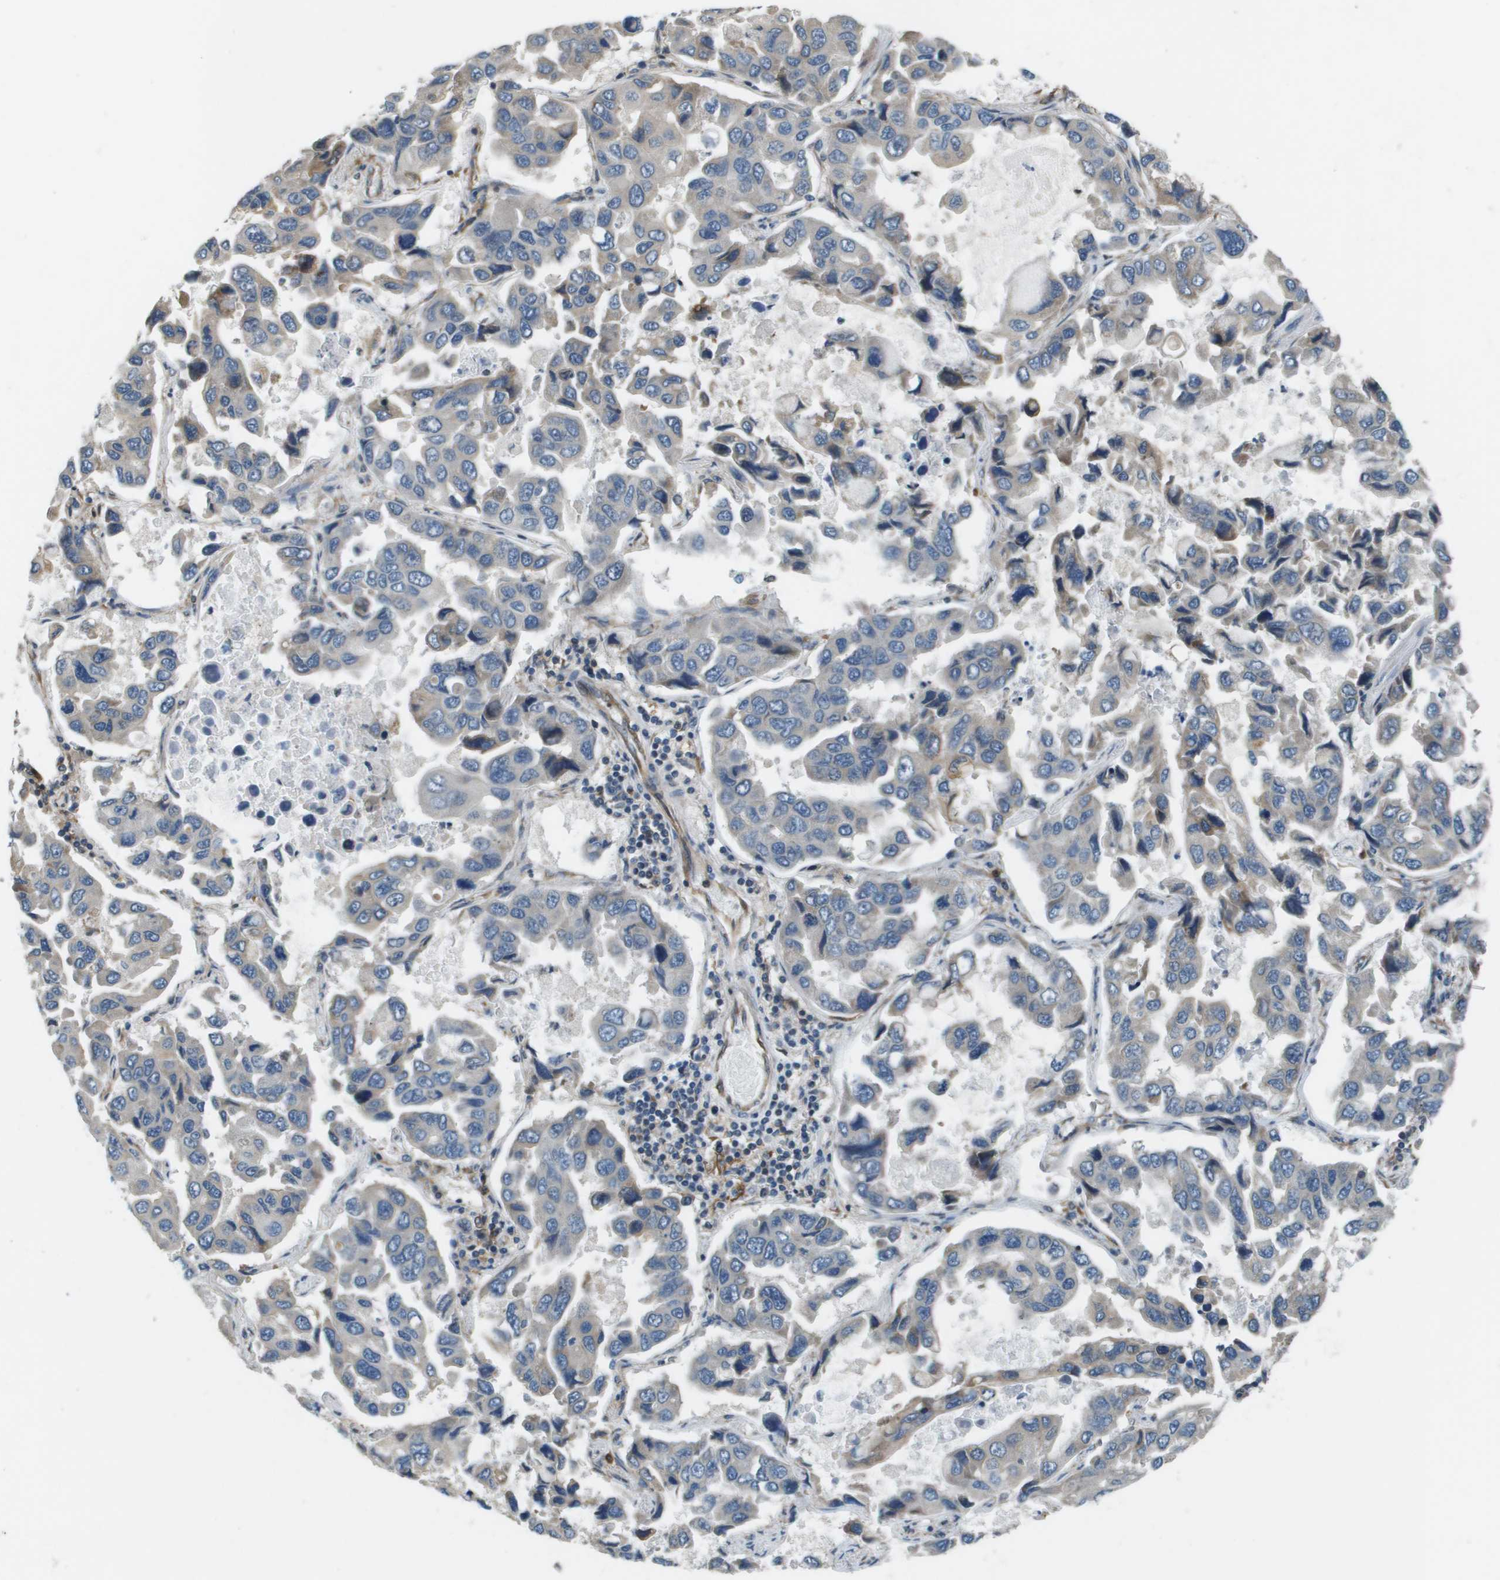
{"staining": {"intensity": "weak", "quantity": "<25%", "location": "cytoplasmic/membranous"}, "tissue": "lung cancer", "cell_type": "Tumor cells", "image_type": "cancer", "snomed": [{"axis": "morphology", "description": "Adenocarcinoma, NOS"}, {"axis": "topography", "description": "Lung"}], "caption": "High power microscopy photomicrograph of an IHC micrograph of lung adenocarcinoma, revealing no significant staining in tumor cells.", "gene": "SAMSN1", "patient": {"sex": "male", "age": 64}}